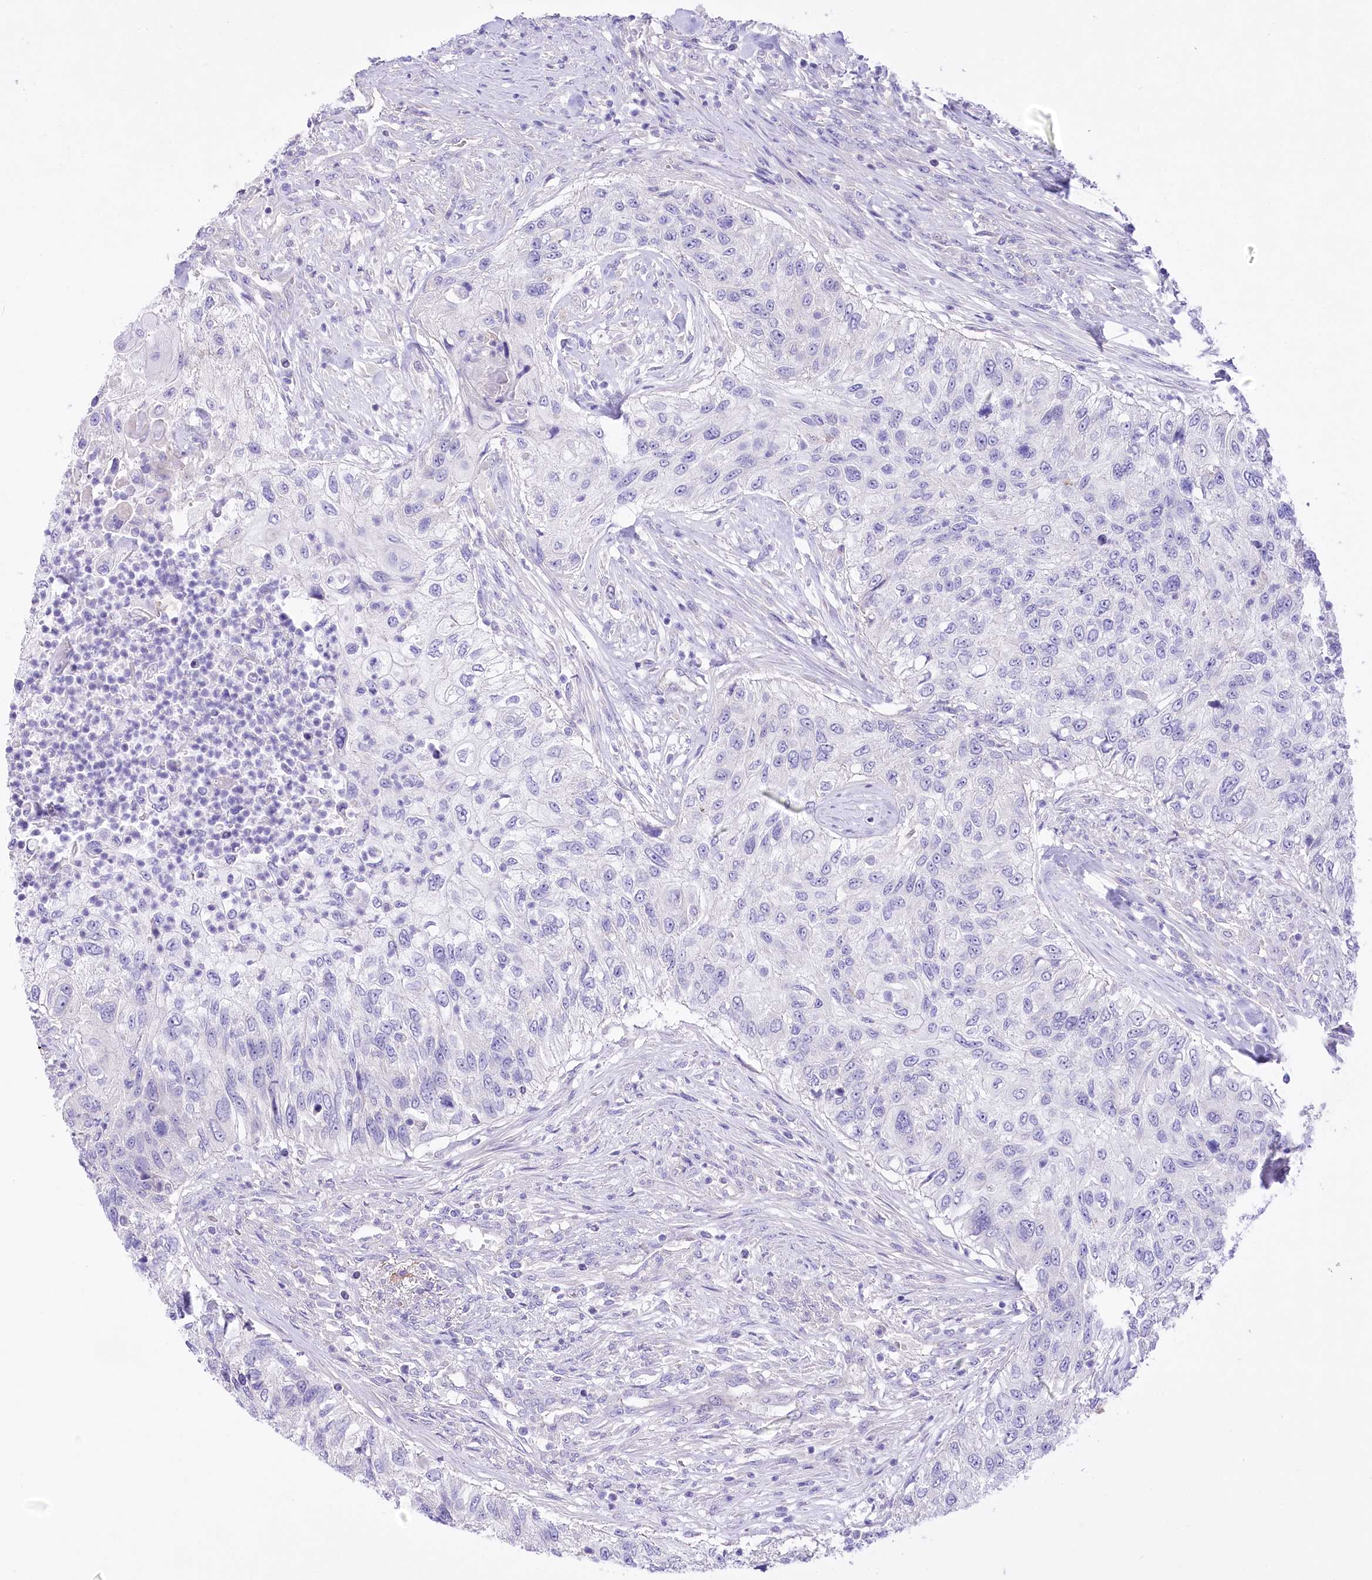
{"staining": {"intensity": "negative", "quantity": "none", "location": "none"}, "tissue": "urothelial cancer", "cell_type": "Tumor cells", "image_type": "cancer", "snomed": [{"axis": "morphology", "description": "Urothelial carcinoma, High grade"}, {"axis": "topography", "description": "Urinary bladder"}], "caption": "Urothelial cancer was stained to show a protein in brown. There is no significant expression in tumor cells.", "gene": "LRRC34", "patient": {"sex": "female", "age": 60}}